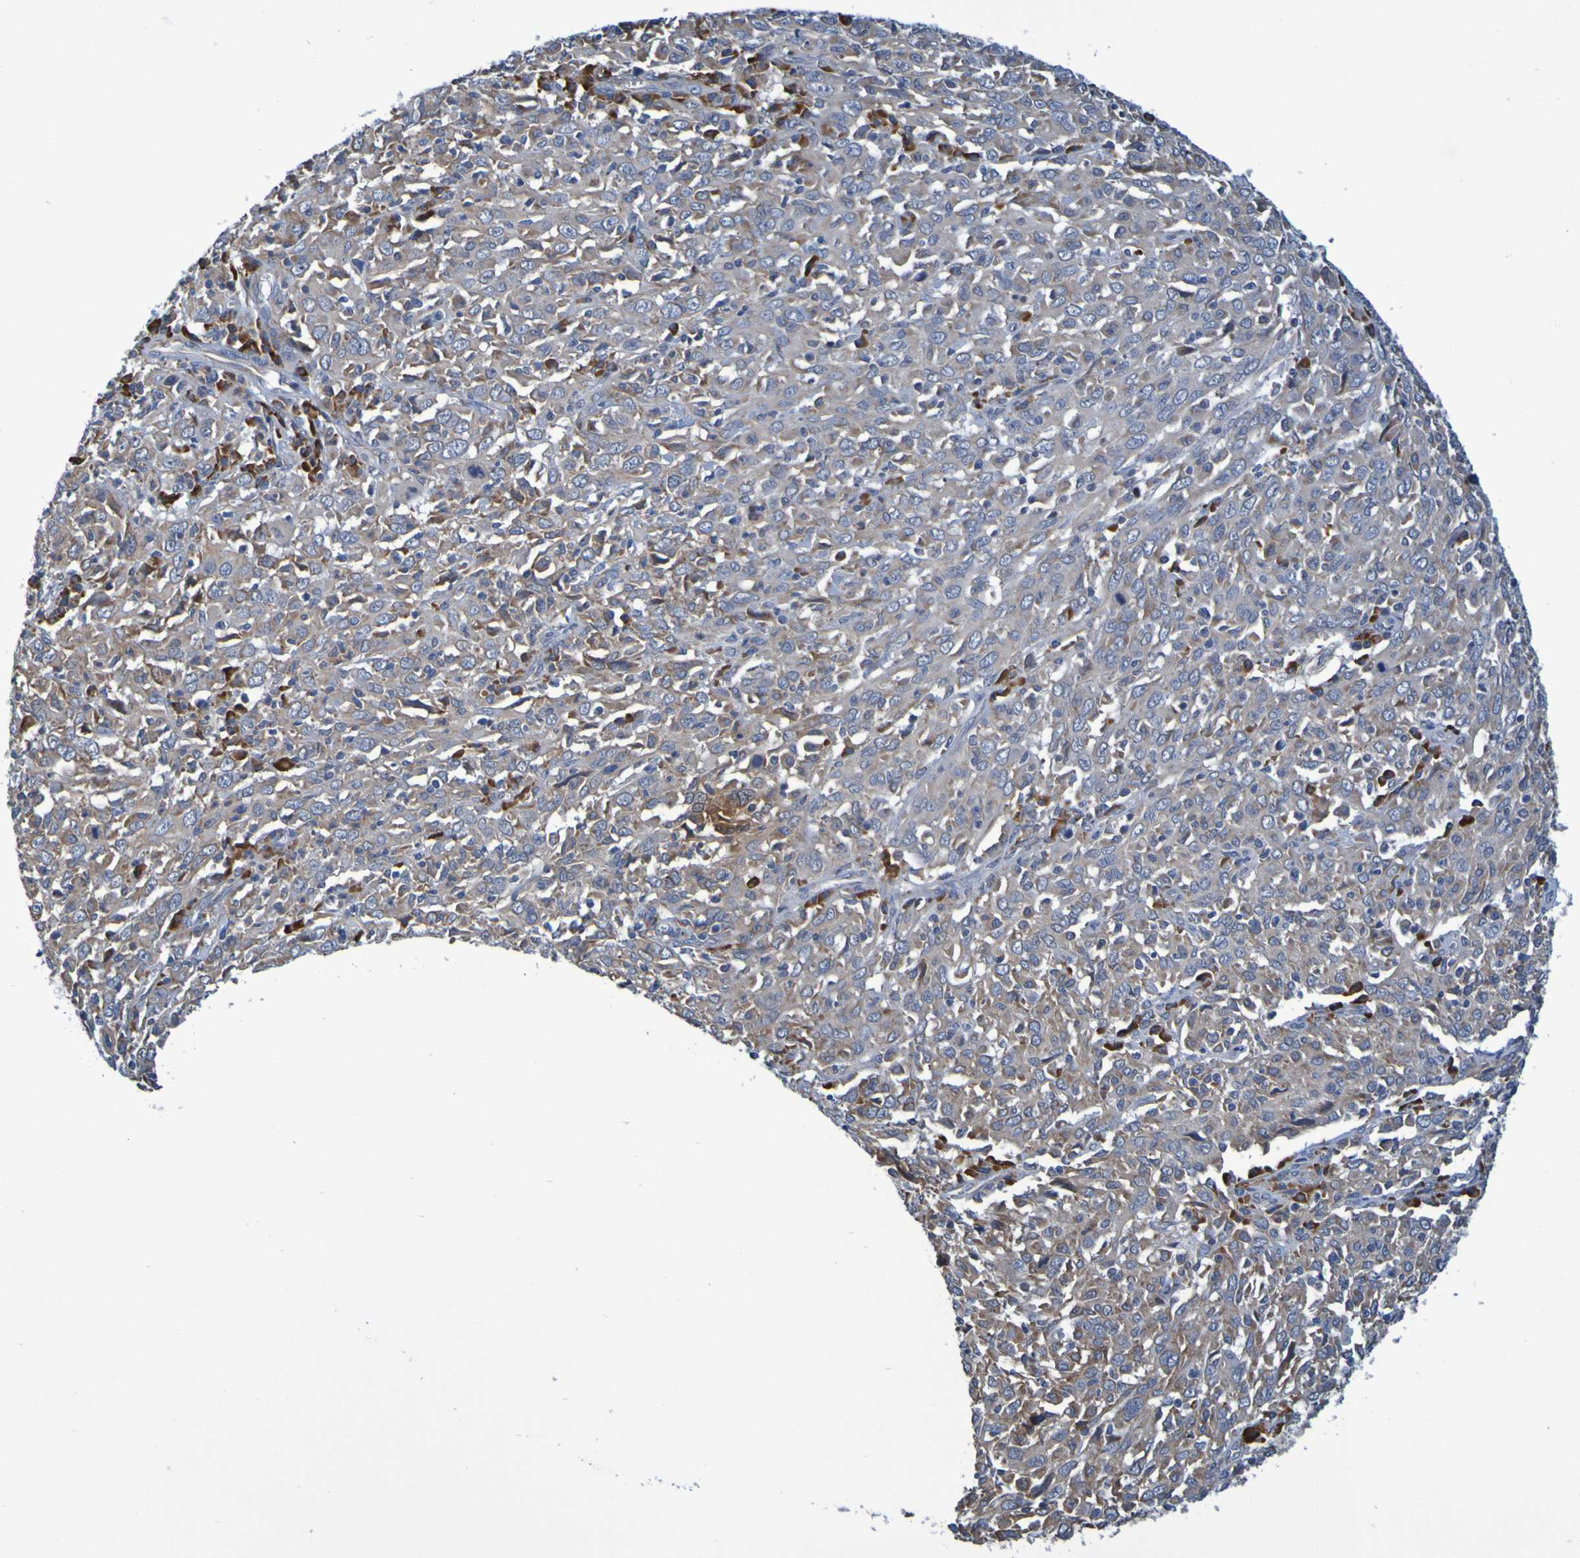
{"staining": {"intensity": "weak", "quantity": ">75%", "location": "cytoplasmic/membranous"}, "tissue": "cervical cancer", "cell_type": "Tumor cells", "image_type": "cancer", "snomed": [{"axis": "morphology", "description": "Squamous cell carcinoma, NOS"}, {"axis": "topography", "description": "Cervix"}], "caption": "This is an image of IHC staining of cervical squamous cell carcinoma, which shows weak staining in the cytoplasmic/membranous of tumor cells.", "gene": "CLDN18", "patient": {"sex": "female", "age": 46}}